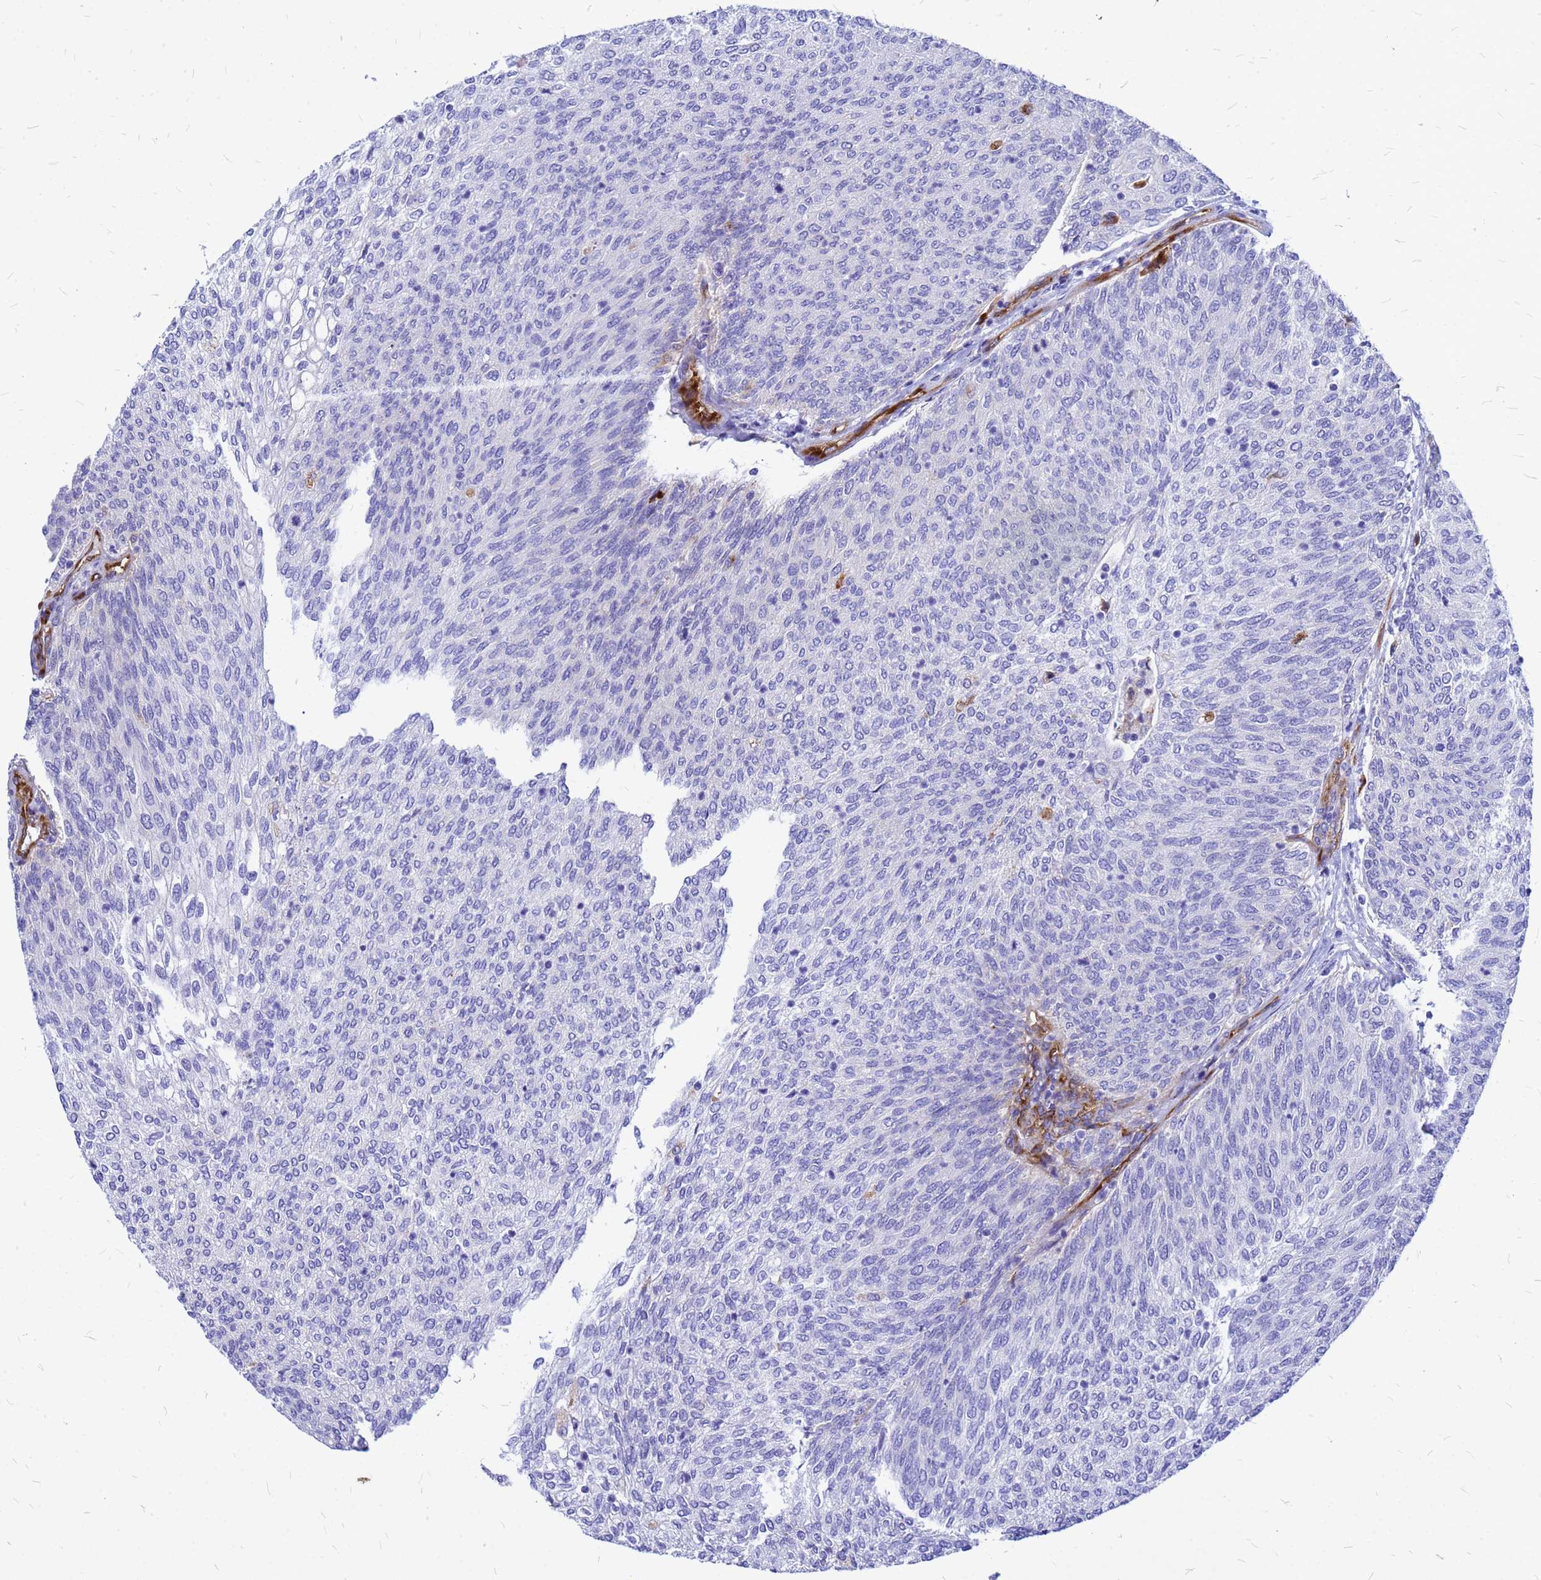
{"staining": {"intensity": "negative", "quantity": "none", "location": "none"}, "tissue": "urothelial cancer", "cell_type": "Tumor cells", "image_type": "cancer", "snomed": [{"axis": "morphology", "description": "Urothelial carcinoma, Low grade"}, {"axis": "topography", "description": "Urinary bladder"}], "caption": "Histopathology image shows no protein expression in tumor cells of urothelial carcinoma (low-grade) tissue.", "gene": "NOSTRIN", "patient": {"sex": "female", "age": 79}}